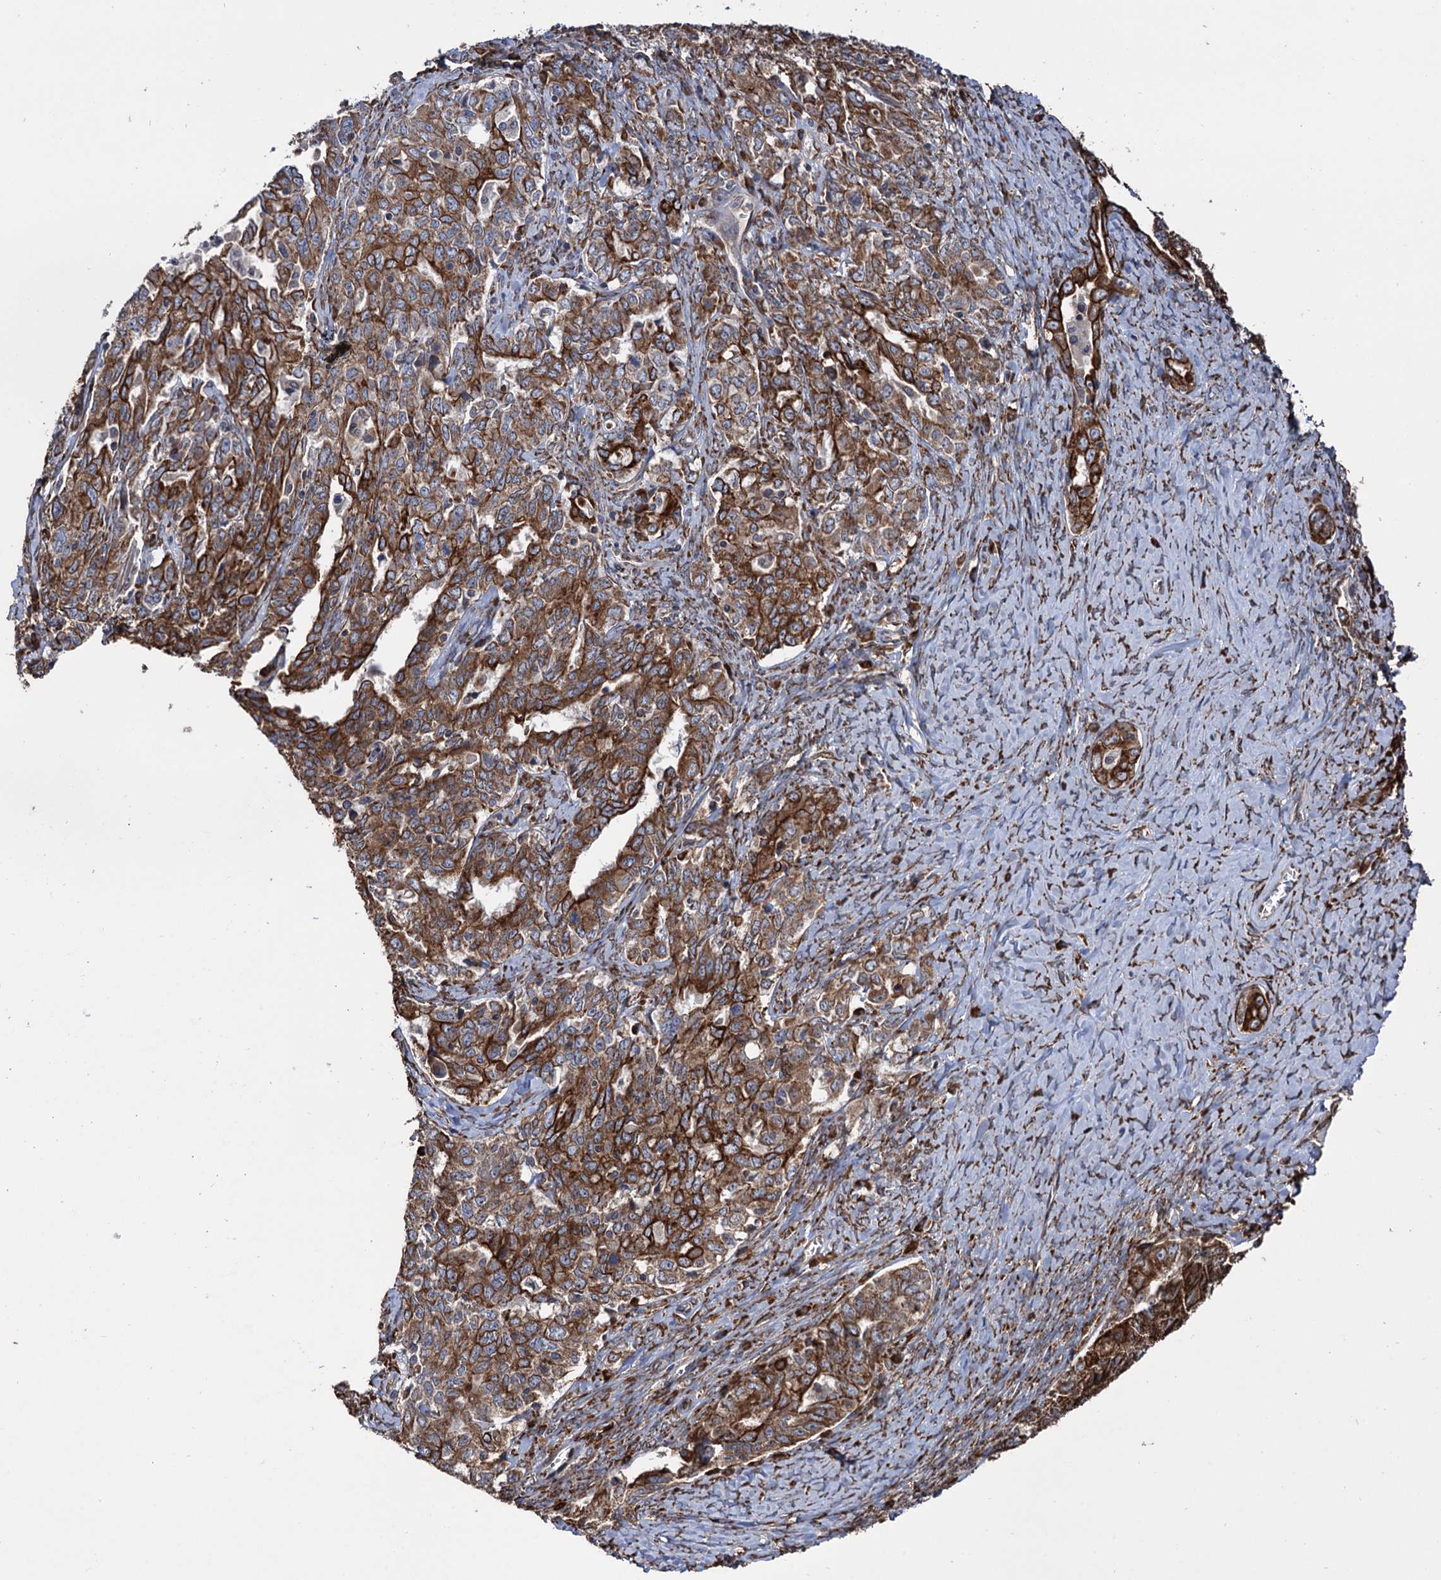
{"staining": {"intensity": "strong", "quantity": ">75%", "location": "cytoplasmic/membranous"}, "tissue": "ovarian cancer", "cell_type": "Tumor cells", "image_type": "cancer", "snomed": [{"axis": "morphology", "description": "Carcinoma, endometroid"}, {"axis": "topography", "description": "Ovary"}], "caption": "Immunohistochemical staining of human ovarian cancer (endometroid carcinoma) demonstrates strong cytoplasmic/membranous protein staining in approximately >75% of tumor cells.", "gene": "CDAN1", "patient": {"sex": "female", "age": 62}}